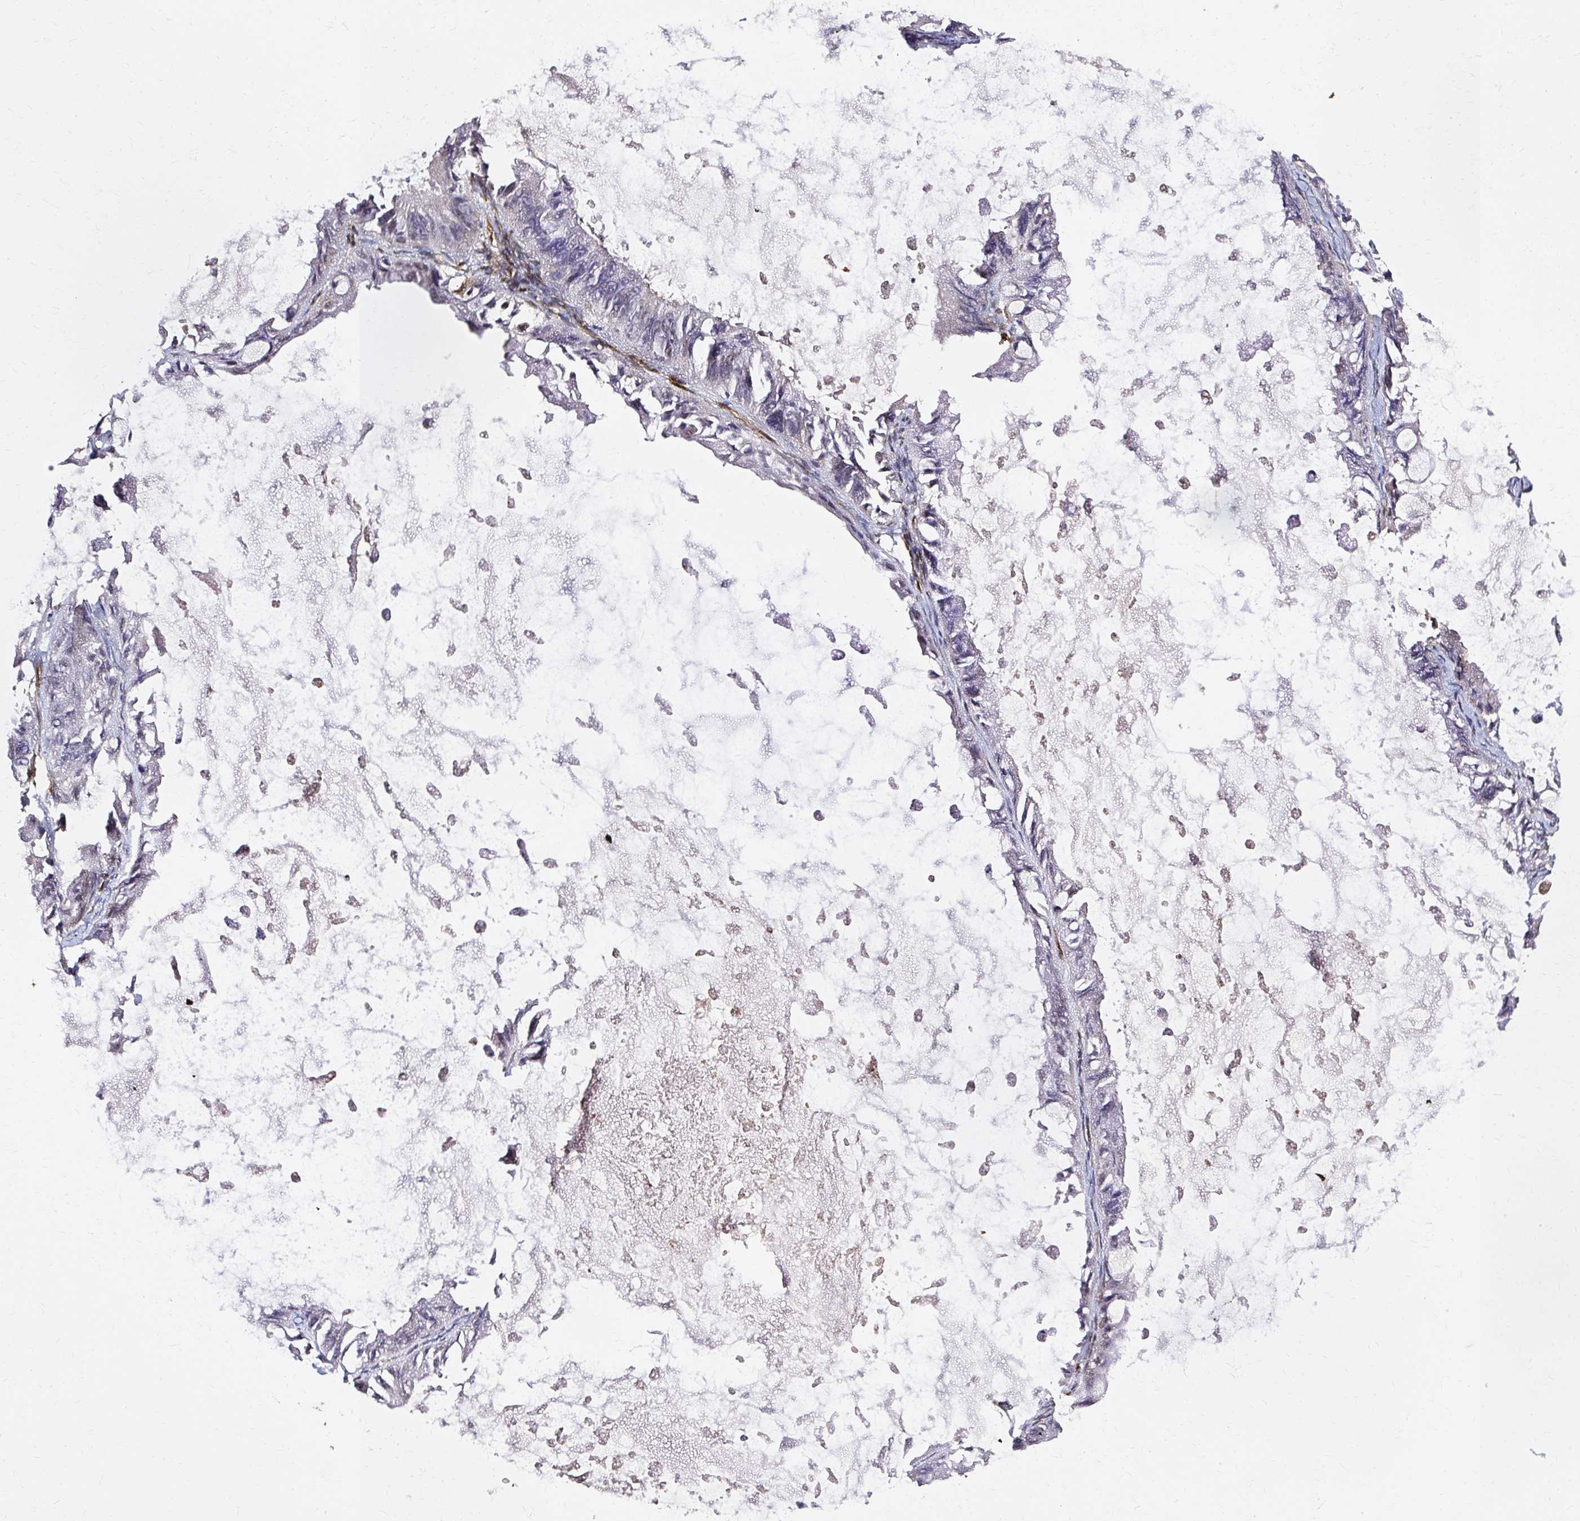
{"staining": {"intensity": "negative", "quantity": "none", "location": "none"}, "tissue": "ovarian cancer", "cell_type": "Tumor cells", "image_type": "cancer", "snomed": [{"axis": "morphology", "description": "Cystadenocarcinoma, mucinous, NOS"}, {"axis": "topography", "description": "Ovary"}], "caption": "A micrograph of human mucinous cystadenocarcinoma (ovarian) is negative for staining in tumor cells. (DAB immunohistochemistry (IHC), high magnification).", "gene": "CNN3", "patient": {"sex": "female", "age": 61}}